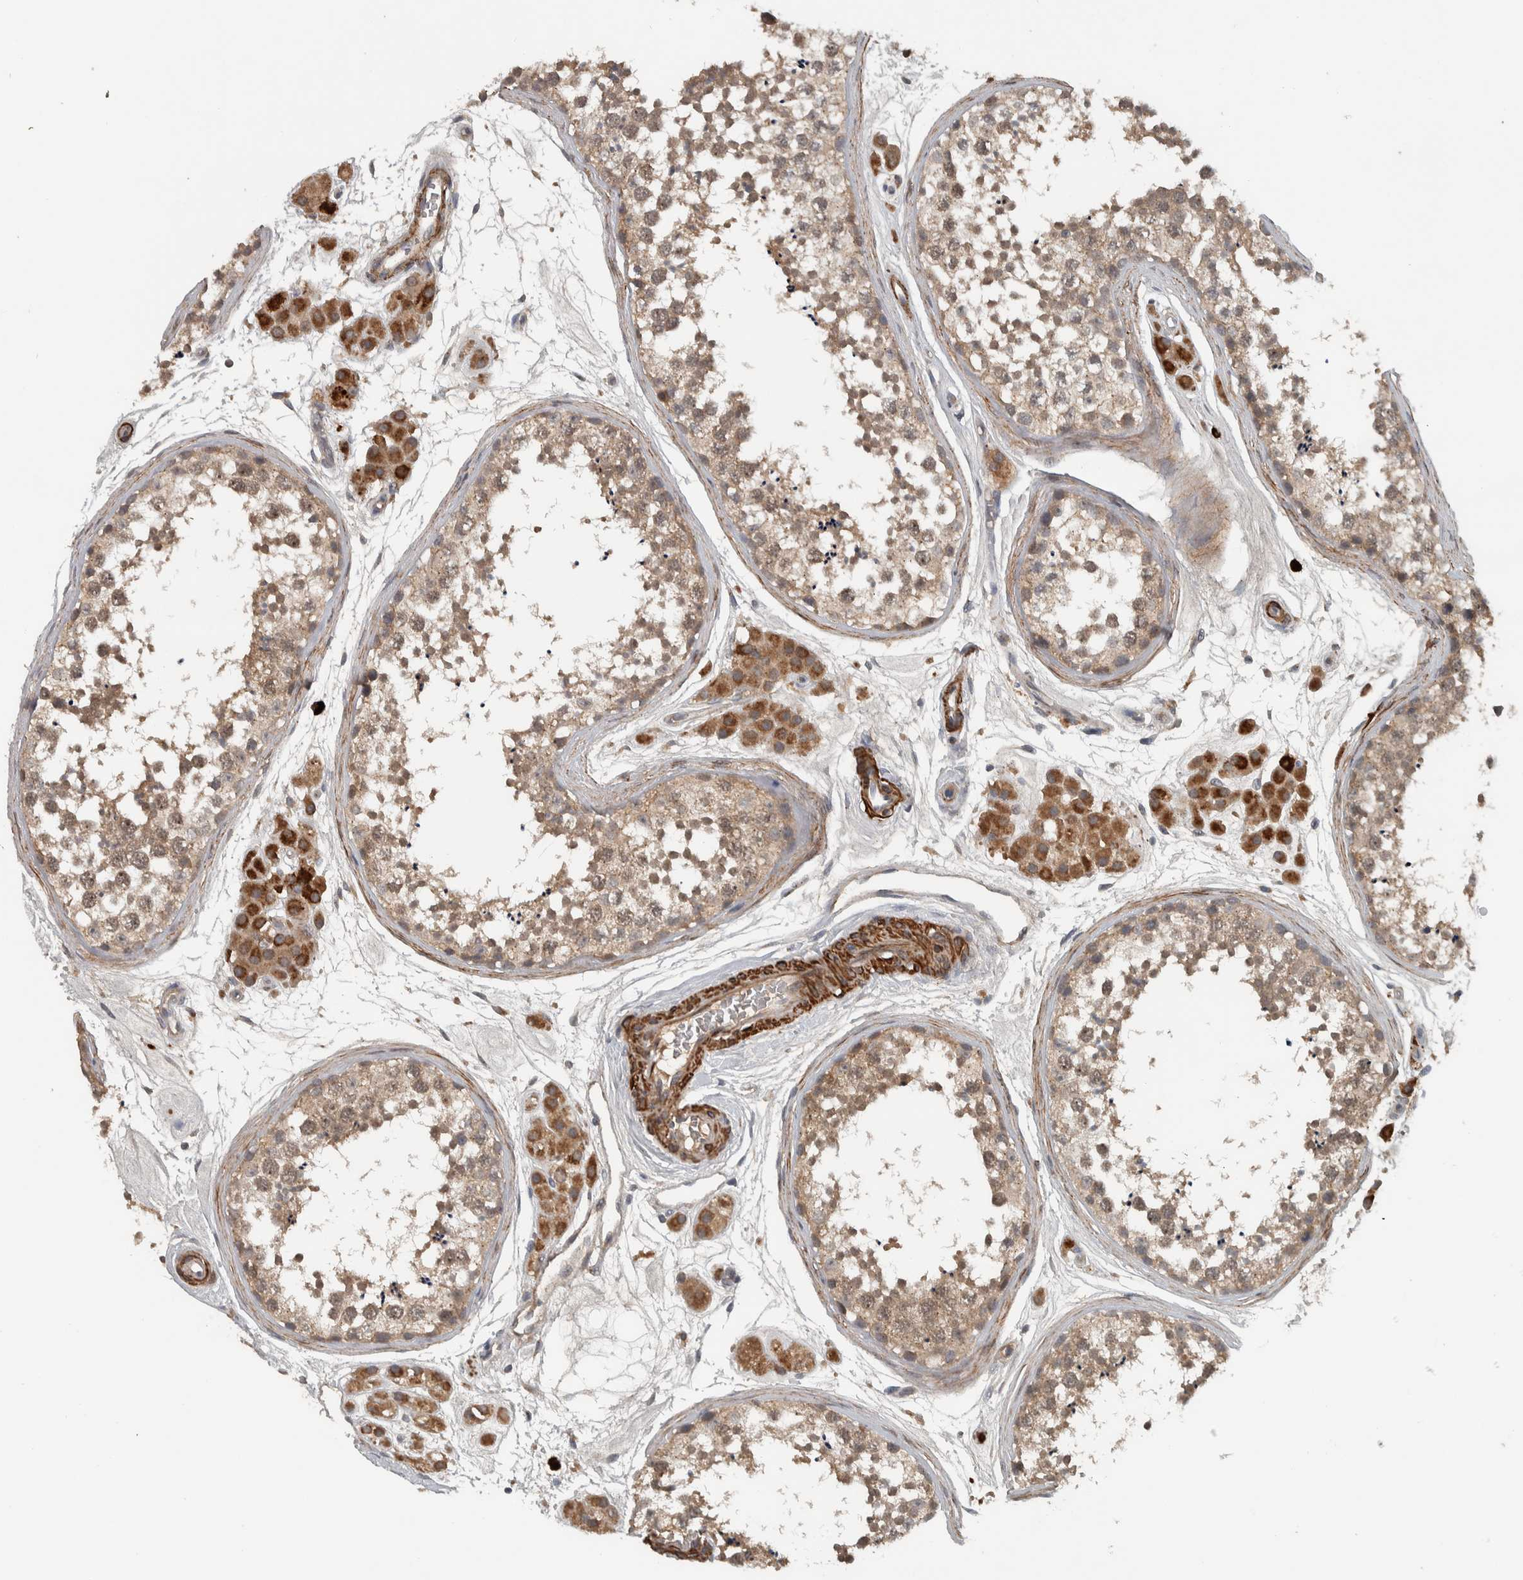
{"staining": {"intensity": "weak", "quantity": ">75%", "location": "cytoplasmic/membranous"}, "tissue": "testis", "cell_type": "Cells in seminiferous ducts", "image_type": "normal", "snomed": [{"axis": "morphology", "description": "Normal tissue, NOS"}, {"axis": "topography", "description": "Testis"}], "caption": "This is a photomicrograph of immunohistochemistry staining of normal testis, which shows weak positivity in the cytoplasmic/membranous of cells in seminiferous ducts.", "gene": "LBHD1", "patient": {"sex": "male", "age": 56}}